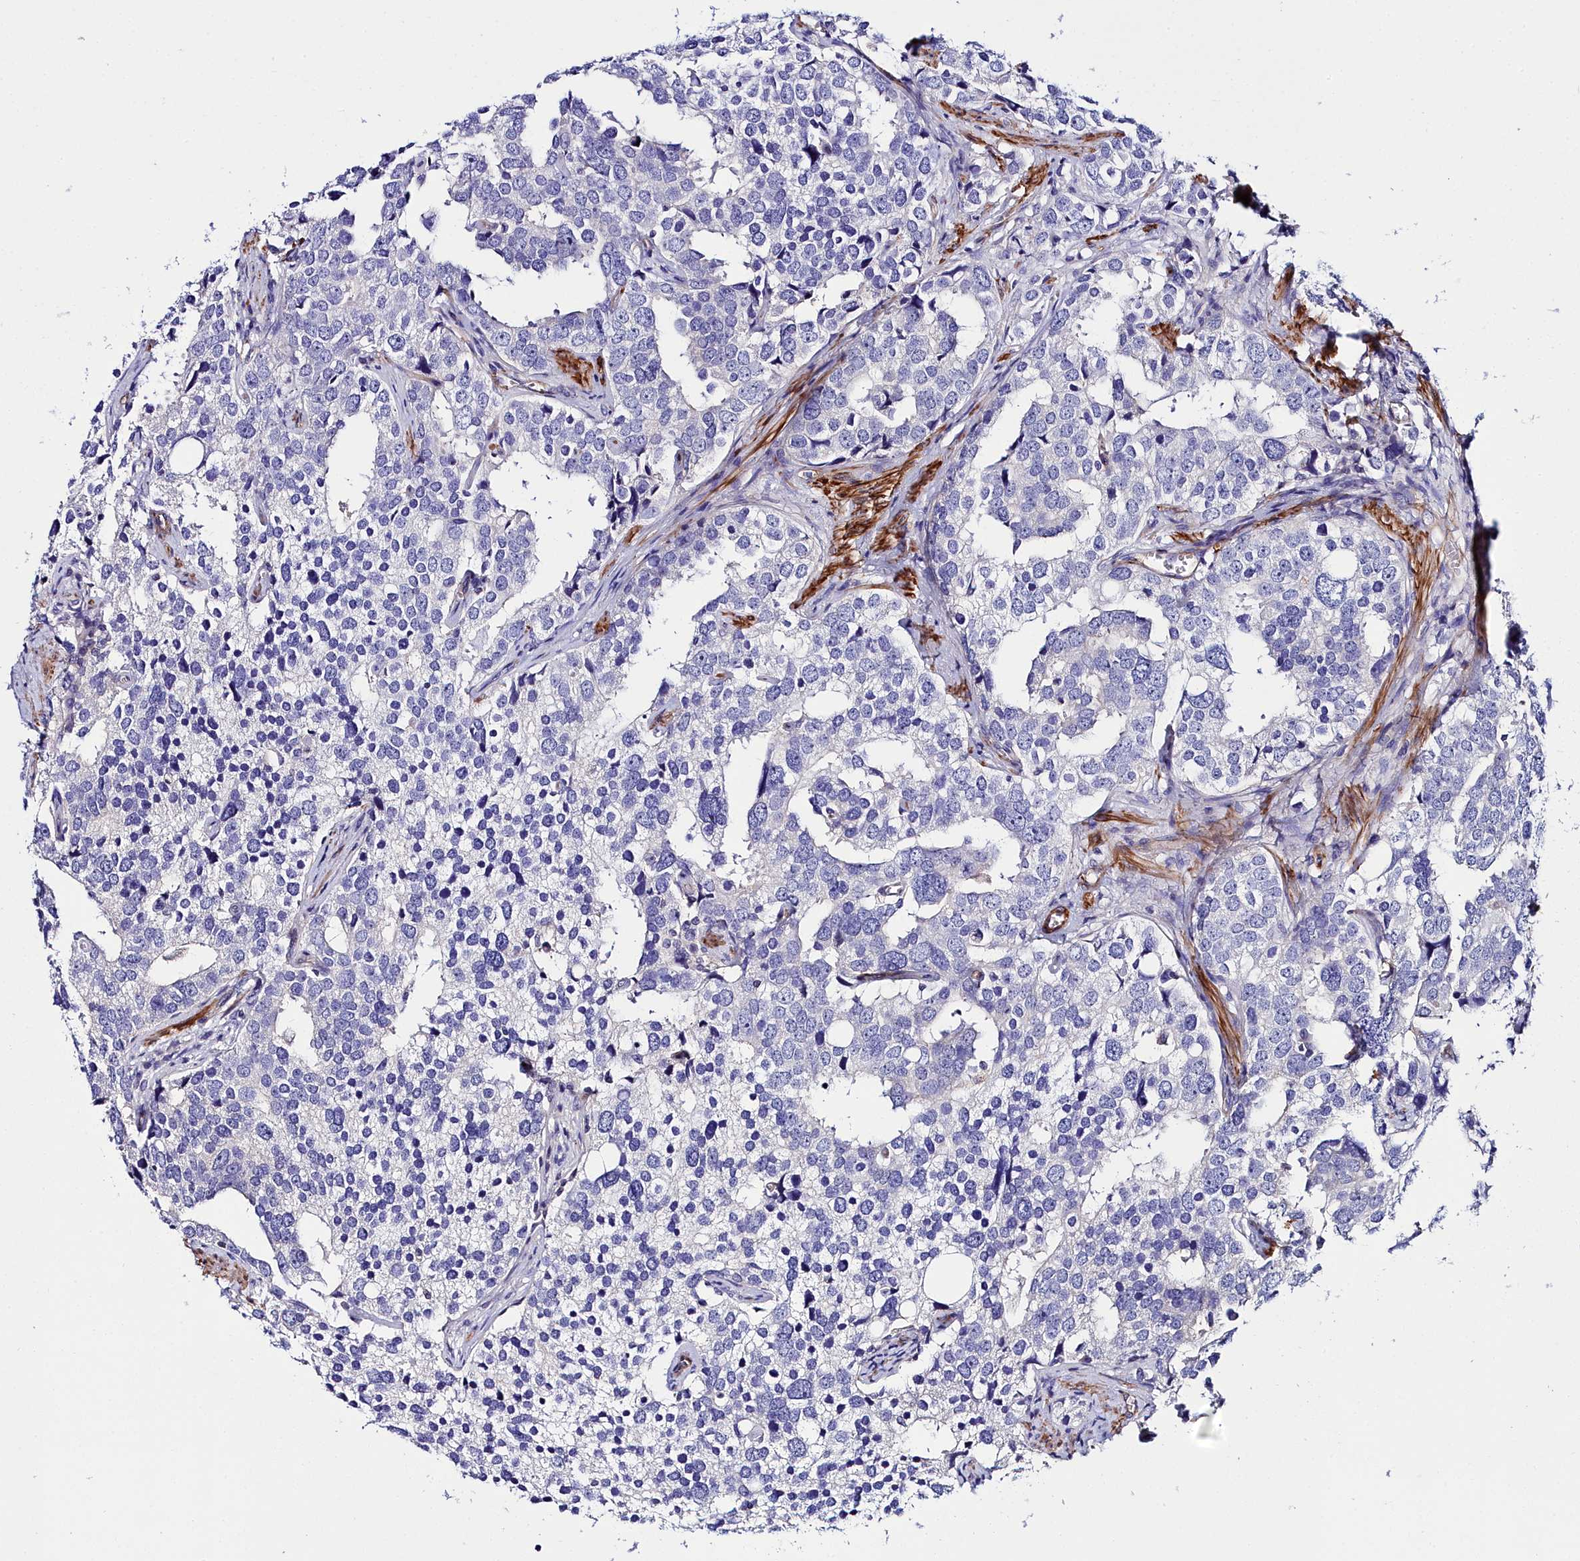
{"staining": {"intensity": "negative", "quantity": "none", "location": "none"}, "tissue": "prostate cancer", "cell_type": "Tumor cells", "image_type": "cancer", "snomed": [{"axis": "morphology", "description": "Adenocarcinoma, High grade"}, {"axis": "topography", "description": "Prostate"}], "caption": "Immunohistochemical staining of human prostate cancer (adenocarcinoma (high-grade)) shows no significant expression in tumor cells. Brightfield microscopy of IHC stained with DAB (brown) and hematoxylin (blue), captured at high magnification.", "gene": "FADS3", "patient": {"sex": "male", "age": 71}}